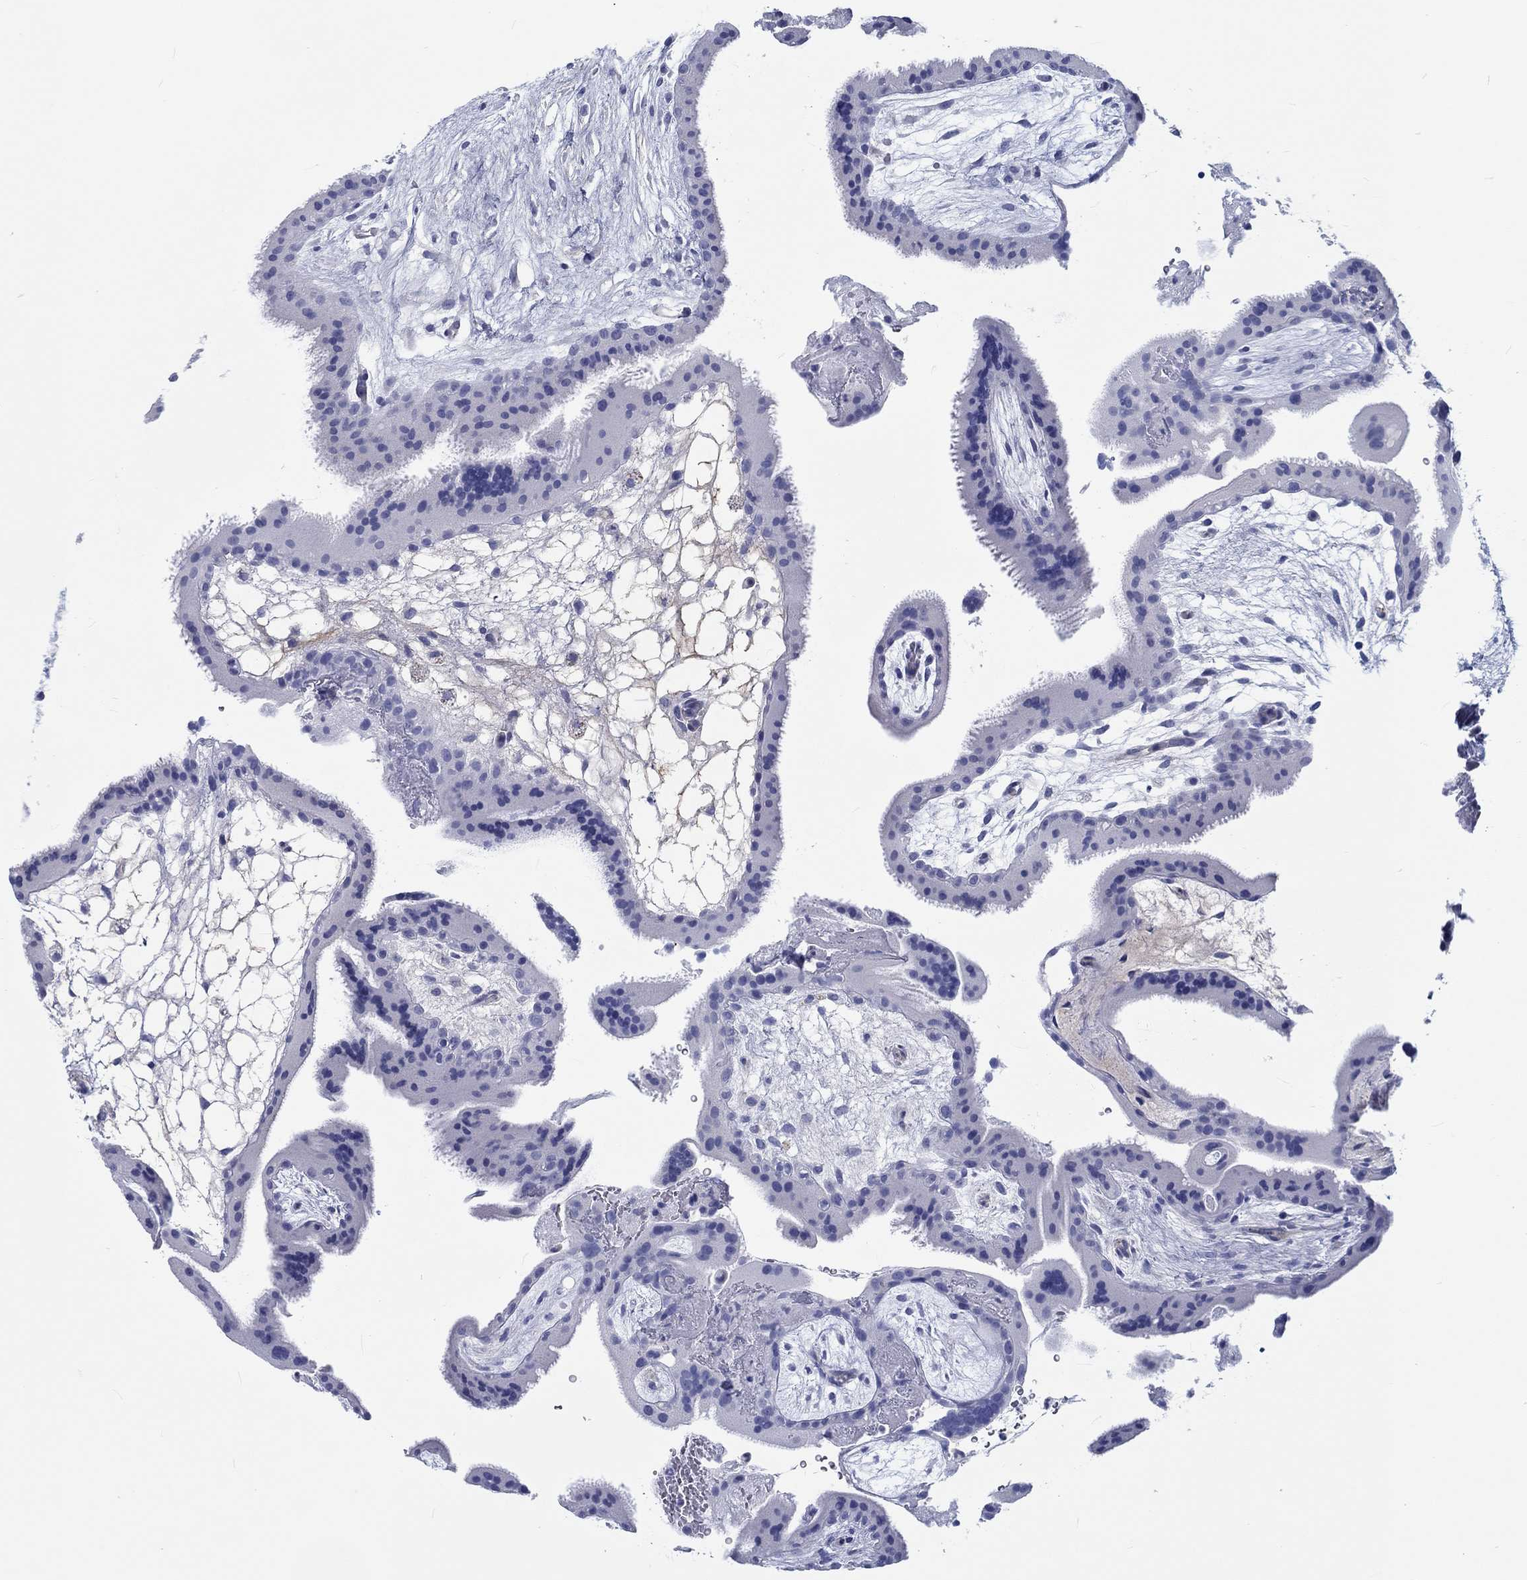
{"staining": {"intensity": "negative", "quantity": "none", "location": "none"}, "tissue": "placenta", "cell_type": "Decidual cells", "image_type": "normal", "snomed": [{"axis": "morphology", "description": "Normal tissue, NOS"}, {"axis": "topography", "description": "Placenta"}], "caption": "Image shows no significant protein positivity in decidual cells of normal placenta.", "gene": "CDY1B", "patient": {"sex": "female", "age": 19}}